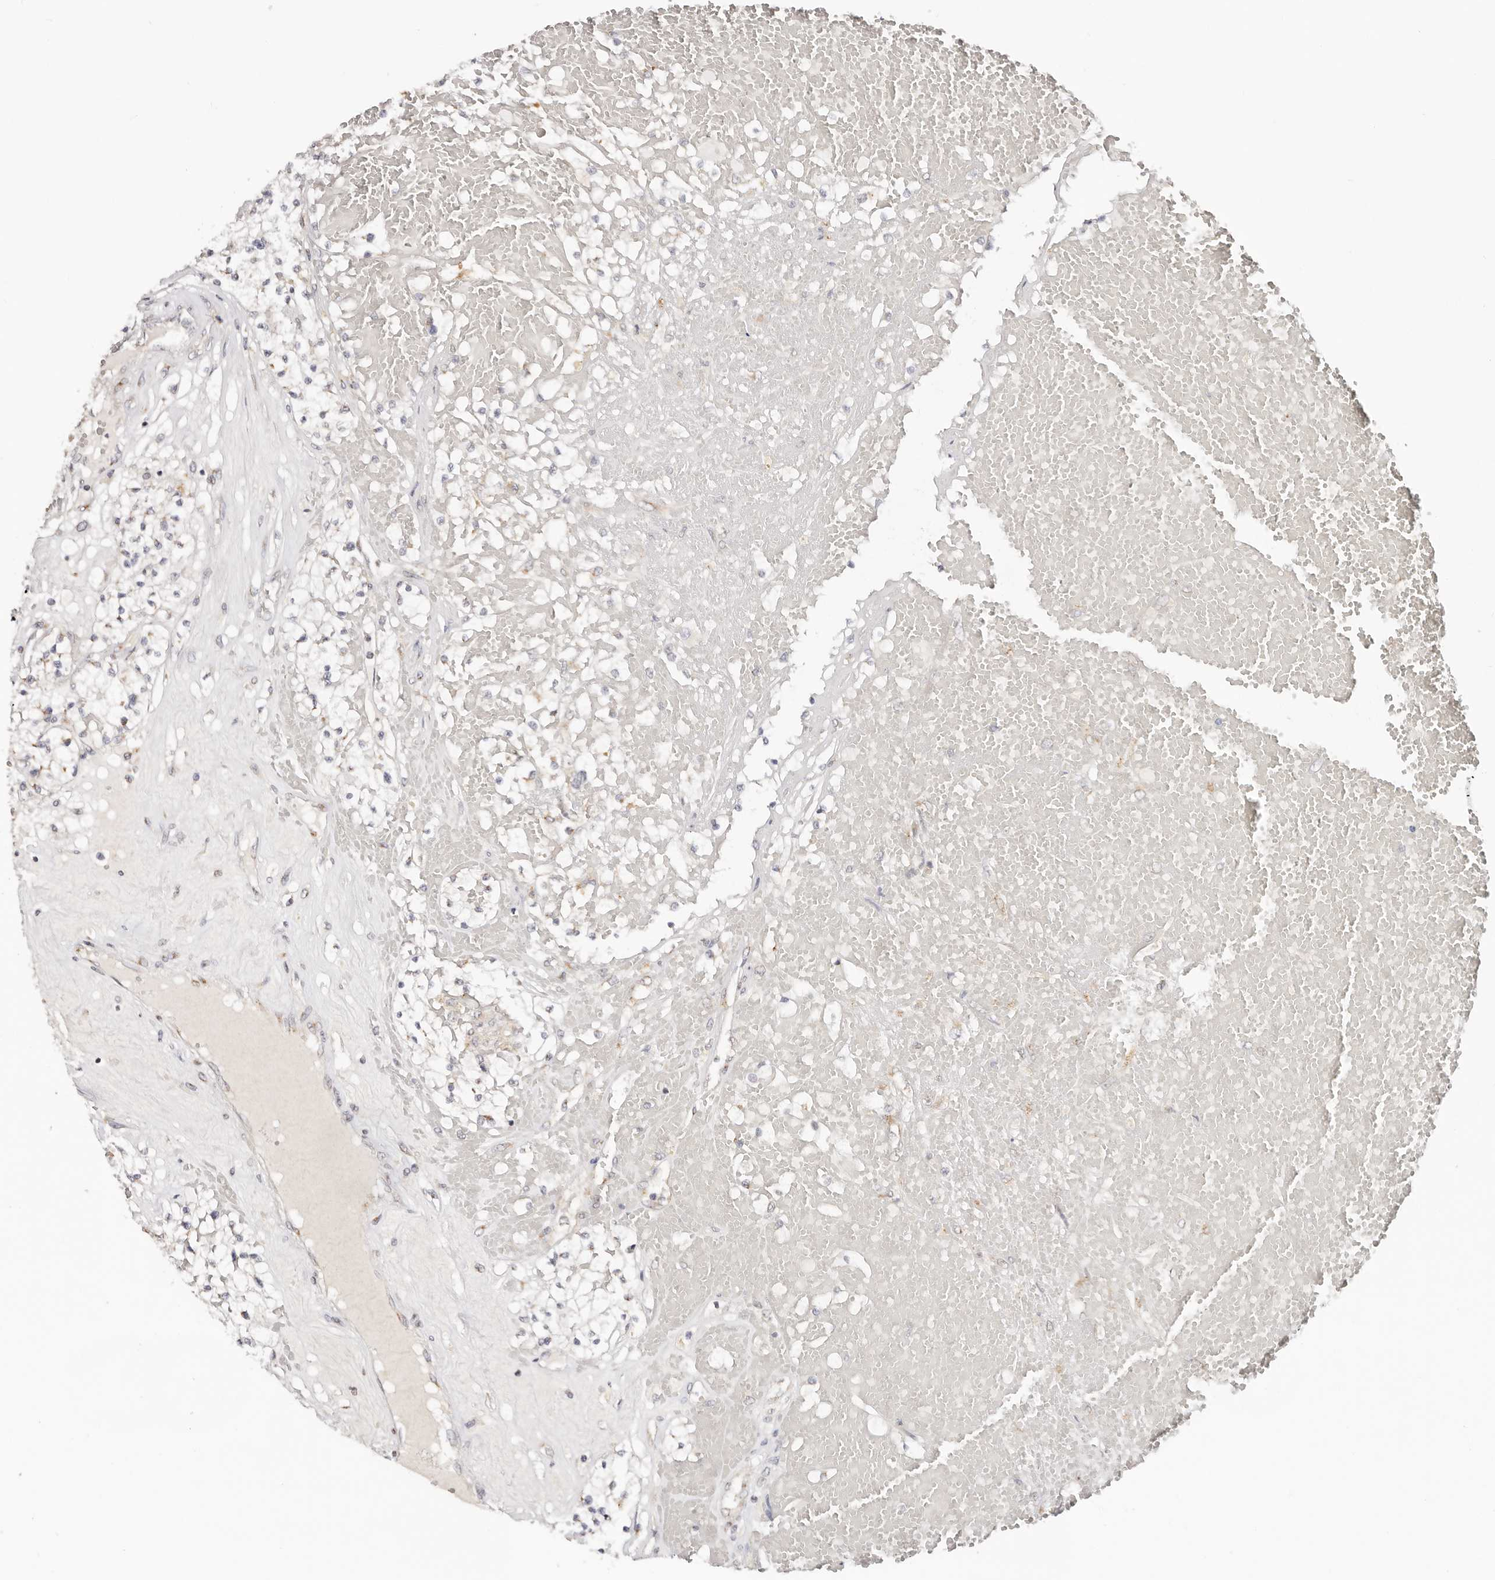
{"staining": {"intensity": "negative", "quantity": "none", "location": "none"}, "tissue": "renal cancer", "cell_type": "Tumor cells", "image_type": "cancer", "snomed": [{"axis": "morphology", "description": "Normal tissue, NOS"}, {"axis": "morphology", "description": "Adenocarcinoma, NOS"}, {"axis": "topography", "description": "Kidney"}], "caption": "A photomicrograph of human adenocarcinoma (renal) is negative for staining in tumor cells.", "gene": "VIPAS39", "patient": {"sex": "male", "age": 68}}